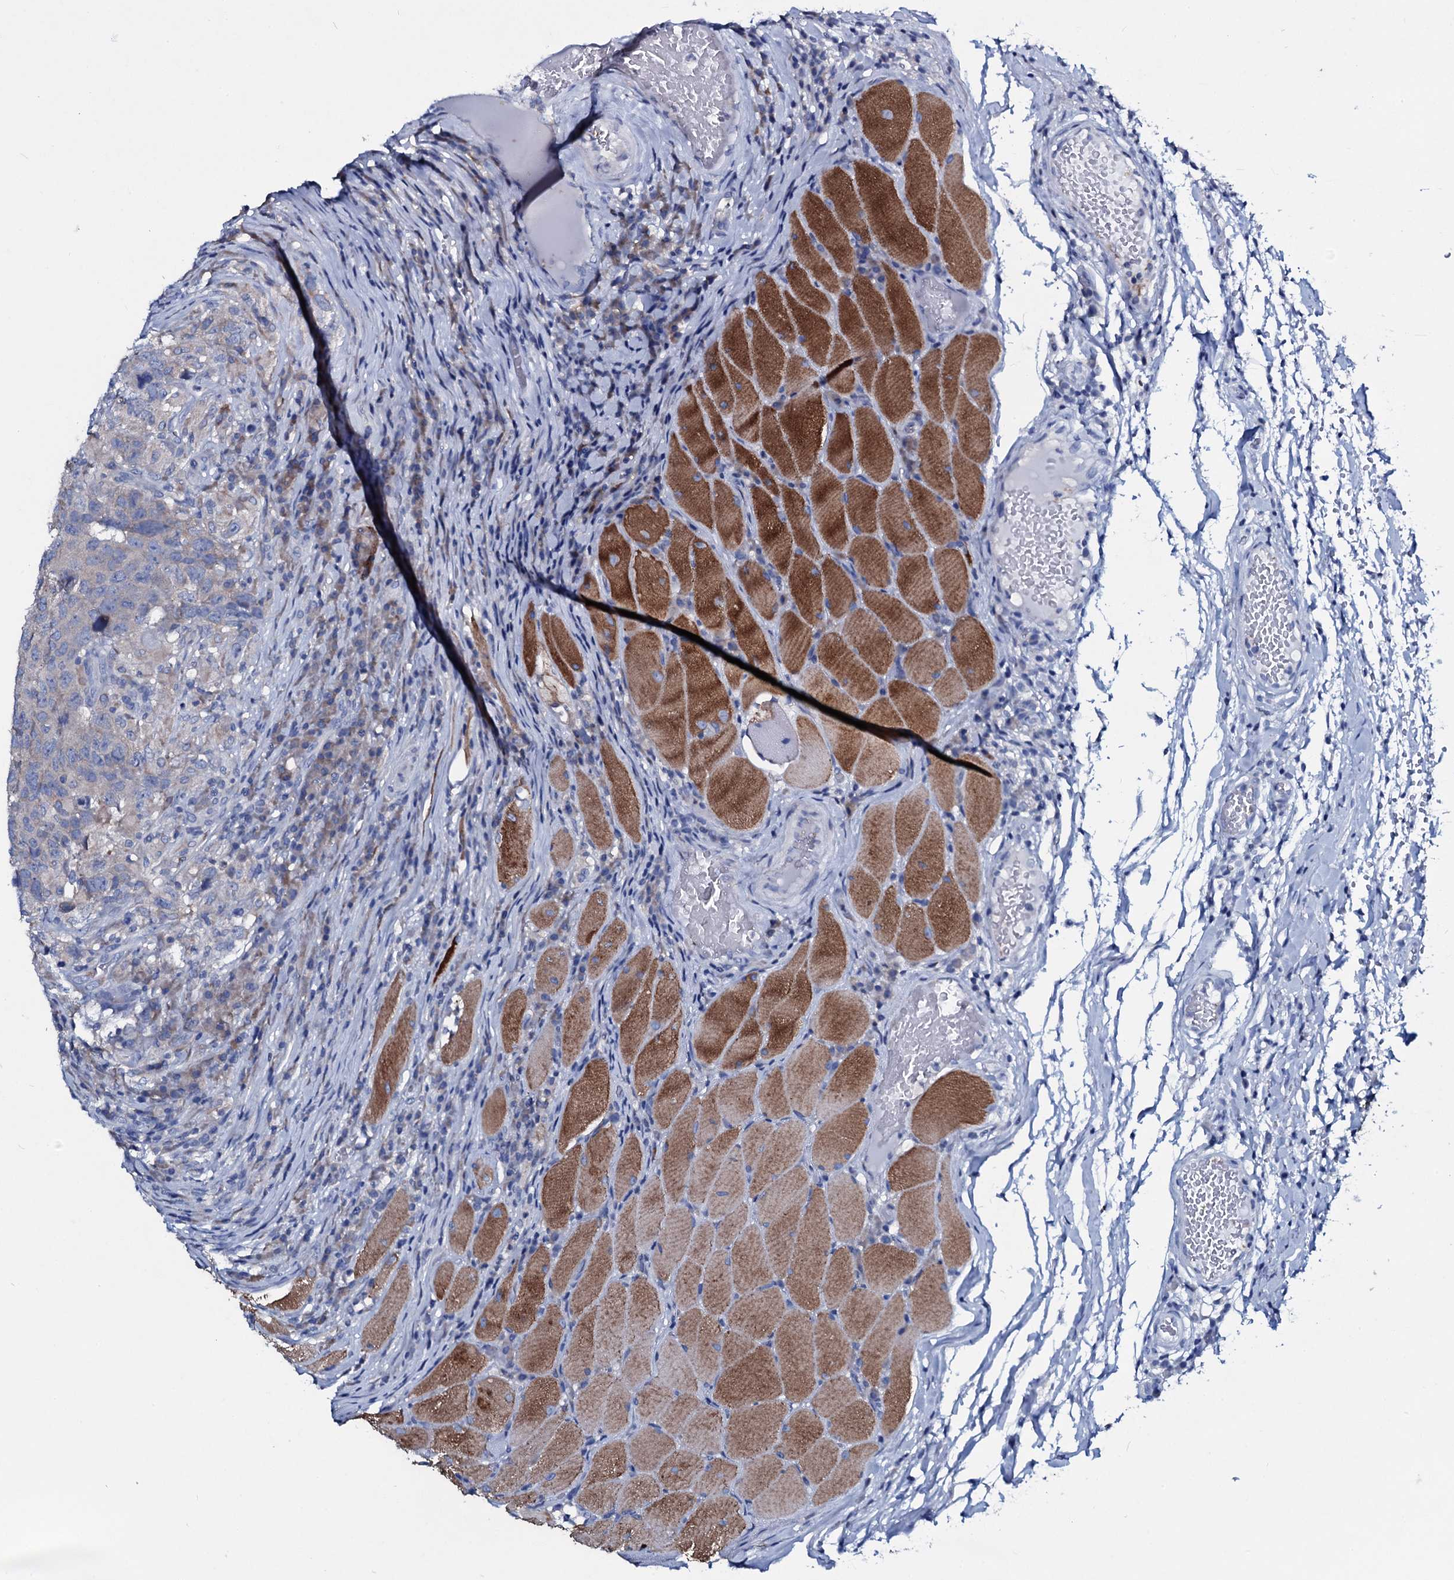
{"staining": {"intensity": "negative", "quantity": "none", "location": "none"}, "tissue": "head and neck cancer", "cell_type": "Tumor cells", "image_type": "cancer", "snomed": [{"axis": "morphology", "description": "Squamous cell carcinoma, NOS"}, {"axis": "topography", "description": "Head-Neck"}], "caption": "An image of head and neck cancer stained for a protein shows no brown staining in tumor cells.", "gene": "TPGS2", "patient": {"sex": "male", "age": 66}}